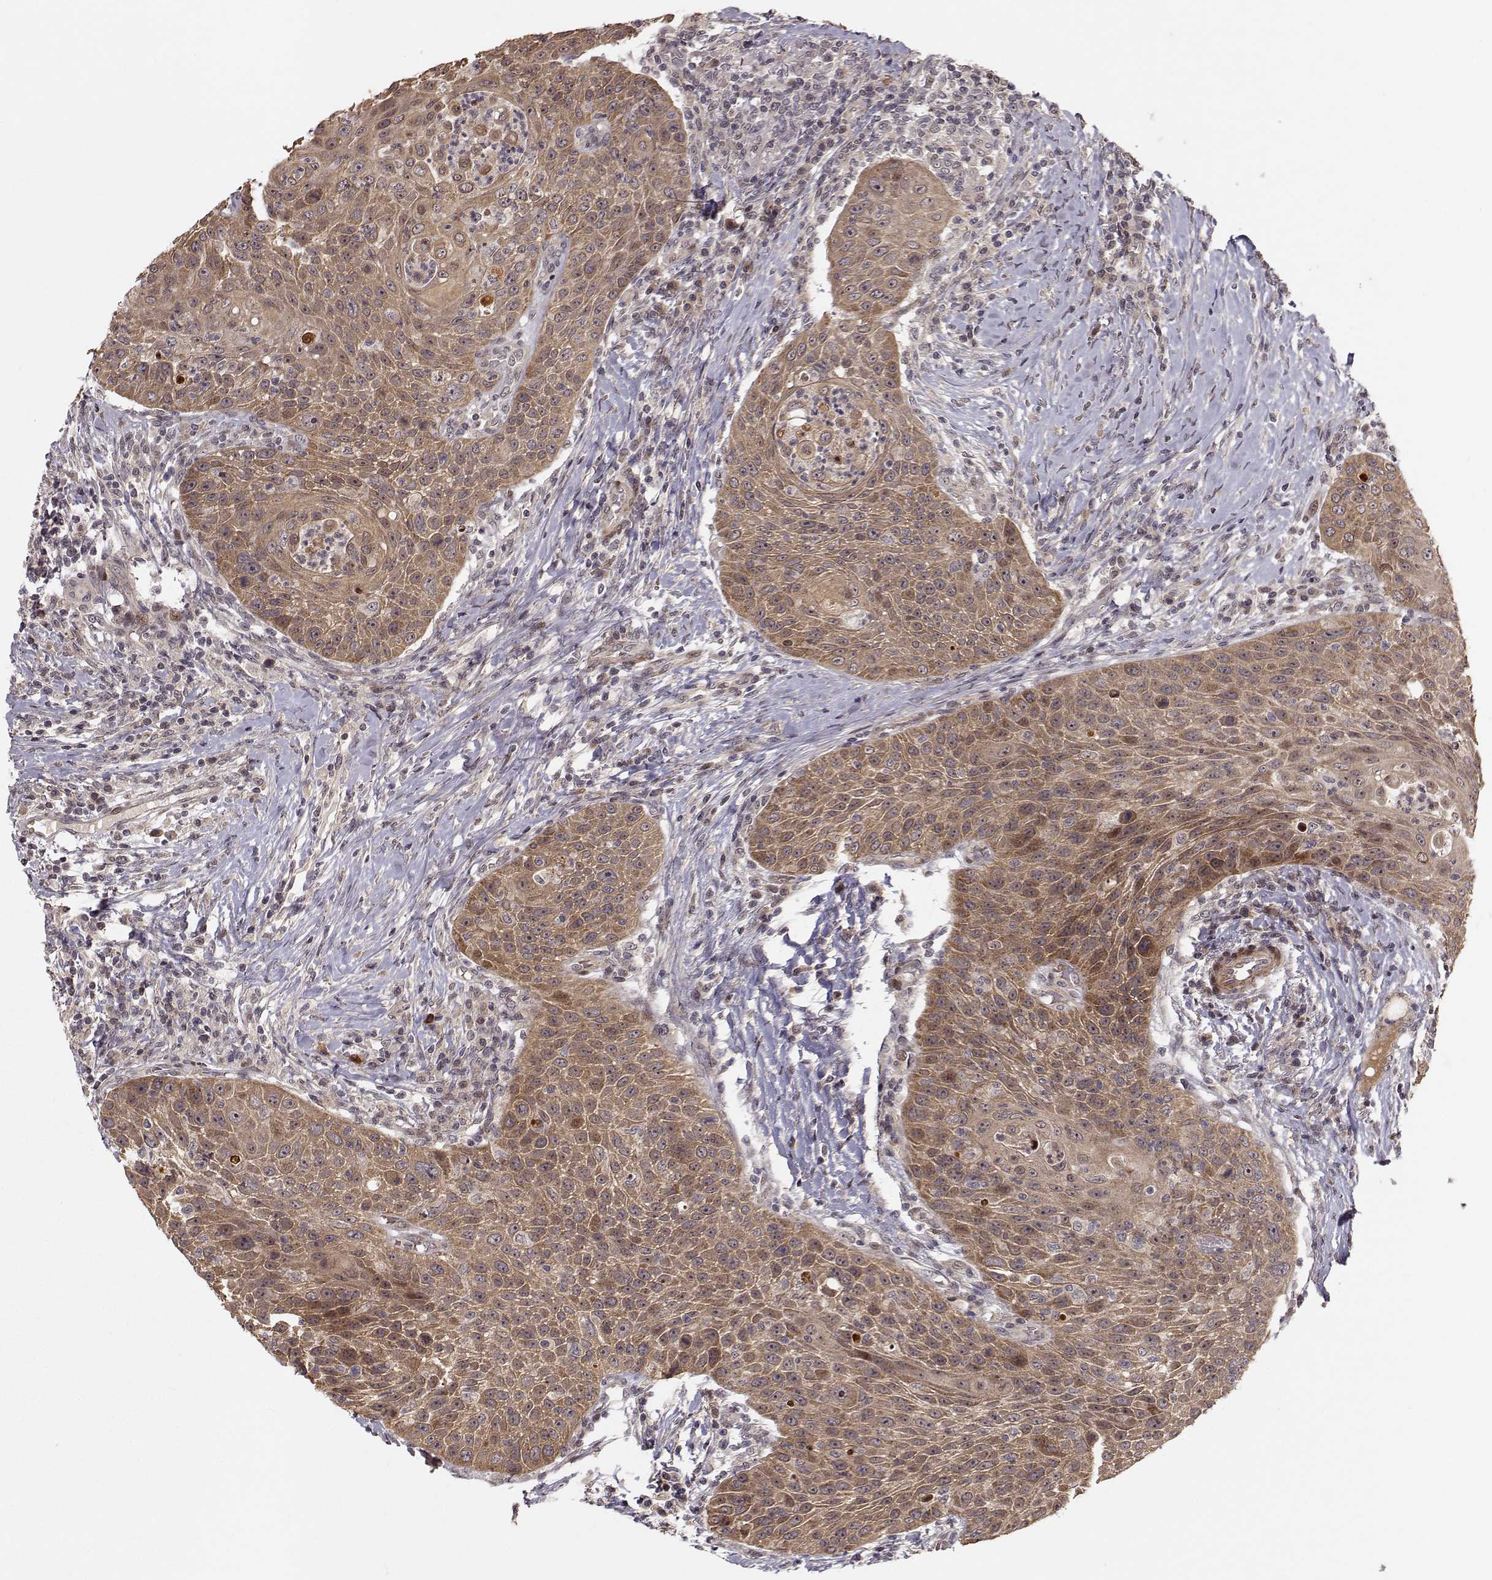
{"staining": {"intensity": "moderate", "quantity": "25%-75%", "location": "cytoplasmic/membranous"}, "tissue": "head and neck cancer", "cell_type": "Tumor cells", "image_type": "cancer", "snomed": [{"axis": "morphology", "description": "Squamous cell carcinoma, NOS"}, {"axis": "topography", "description": "Head-Neck"}], "caption": "Protein expression analysis of head and neck cancer displays moderate cytoplasmic/membranous positivity in approximately 25%-75% of tumor cells.", "gene": "APC", "patient": {"sex": "male", "age": 69}}